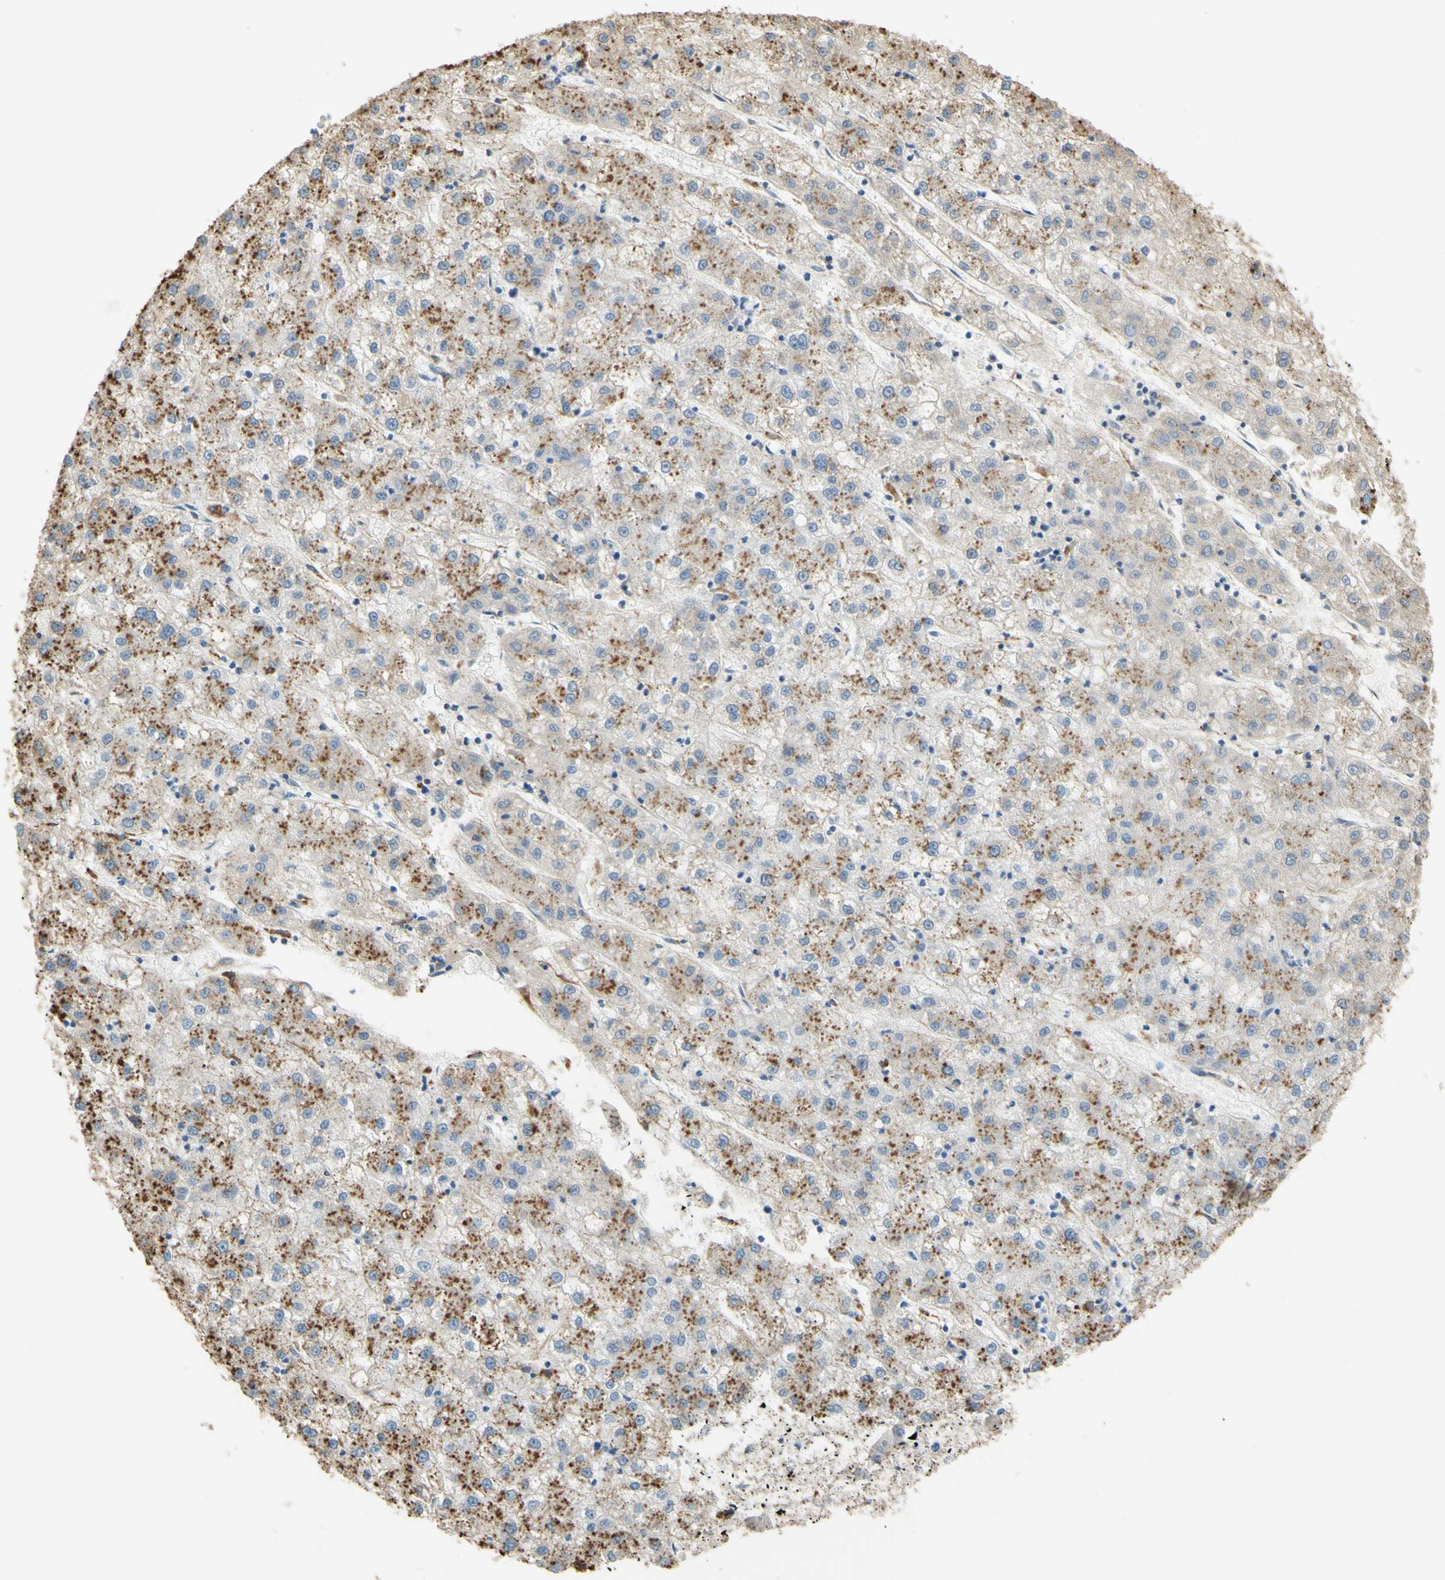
{"staining": {"intensity": "moderate", "quantity": ">75%", "location": "cytoplasmic/membranous"}, "tissue": "liver cancer", "cell_type": "Tumor cells", "image_type": "cancer", "snomed": [{"axis": "morphology", "description": "Carcinoma, Hepatocellular, NOS"}, {"axis": "topography", "description": "Liver"}], "caption": "This is an image of IHC staining of liver cancer, which shows moderate expression in the cytoplasmic/membranous of tumor cells.", "gene": "CTSD", "patient": {"sex": "male", "age": 72}}